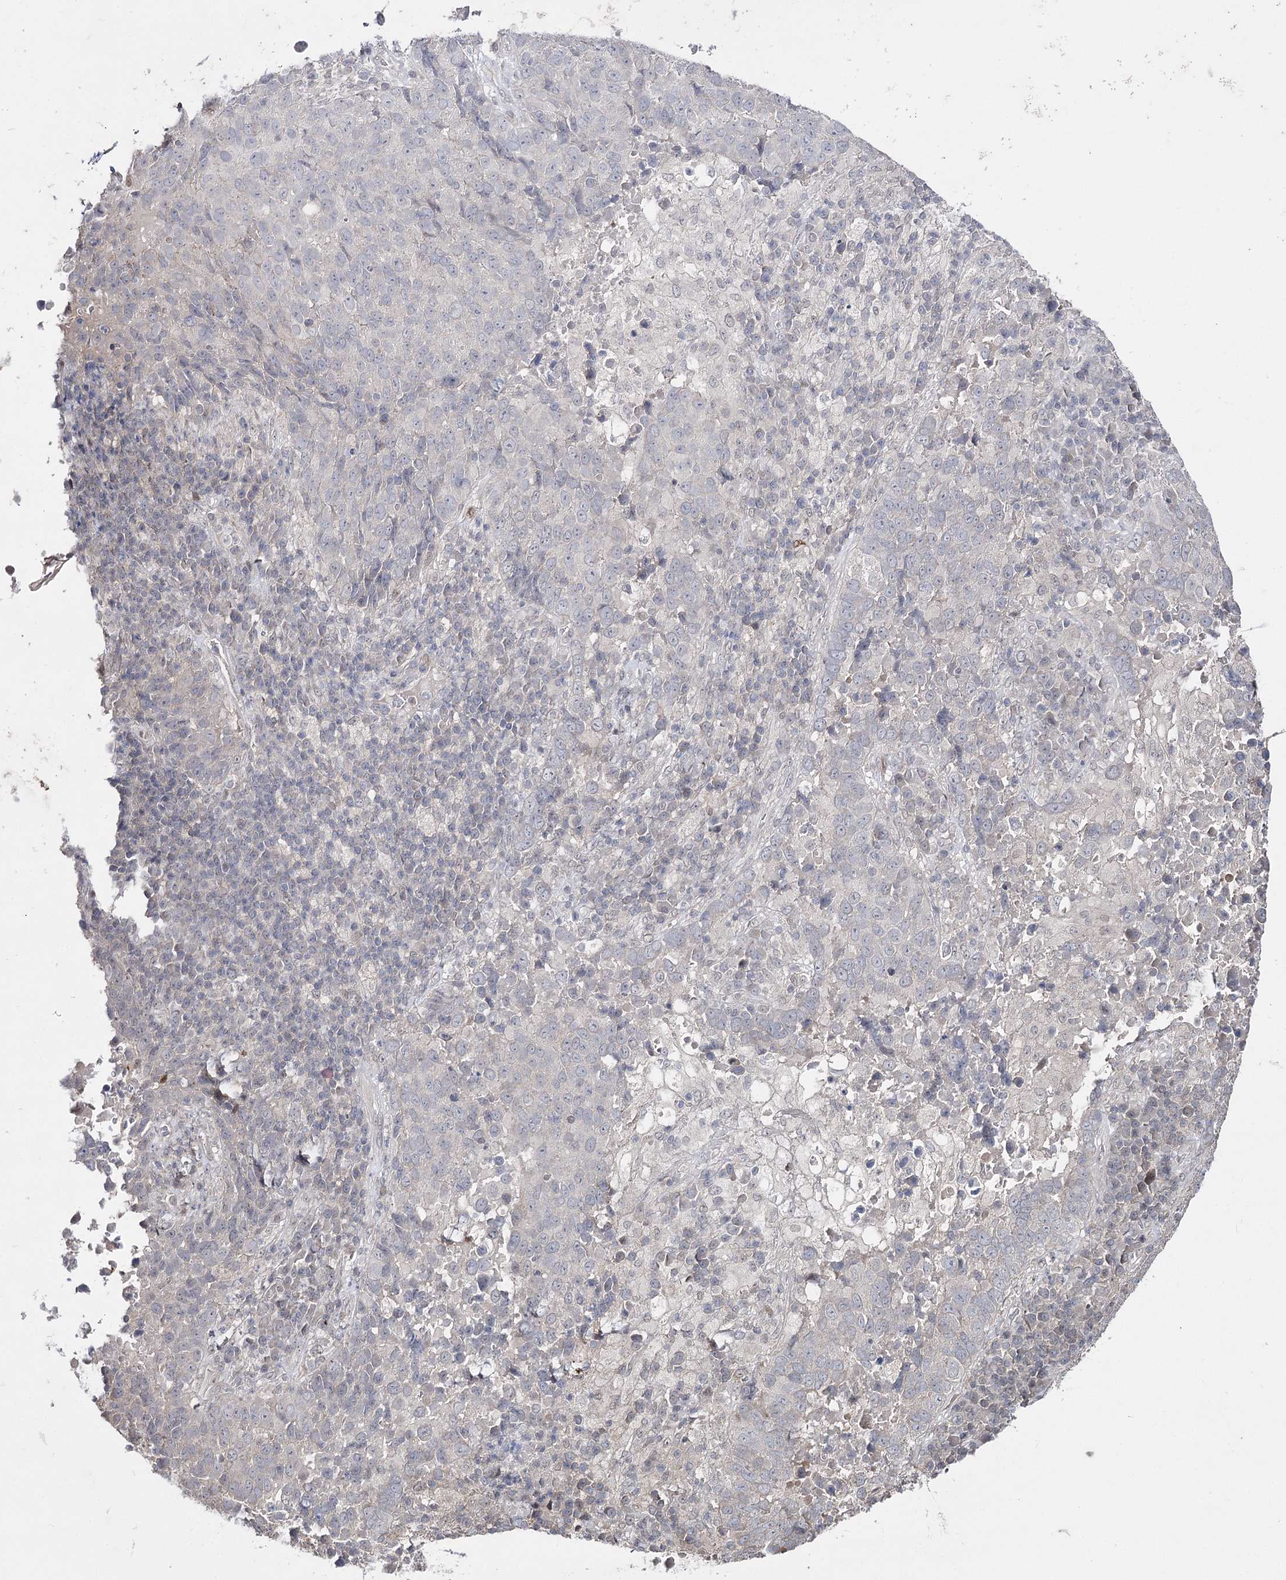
{"staining": {"intensity": "negative", "quantity": "none", "location": "none"}, "tissue": "lung cancer", "cell_type": "Tumor cells", "image_type": "cancer", "snomed": [{"axis": "morphology", "description": "Squamous cell carcinoma, NOS"}, {"axis": "topography", "description": "Lung"}], "caption": "This image is of squamous cell carcinoma (lung) stained with IHC to label a protein in brown with the nuclei are counter-stained blue. There is no expression in tumor cells. (DAB (3,3'-diaminobenzidine) IHC with hematoxylin counter stain).", "gene": "HSD11B2", "patient": {"sex": "male", "age": 73}}